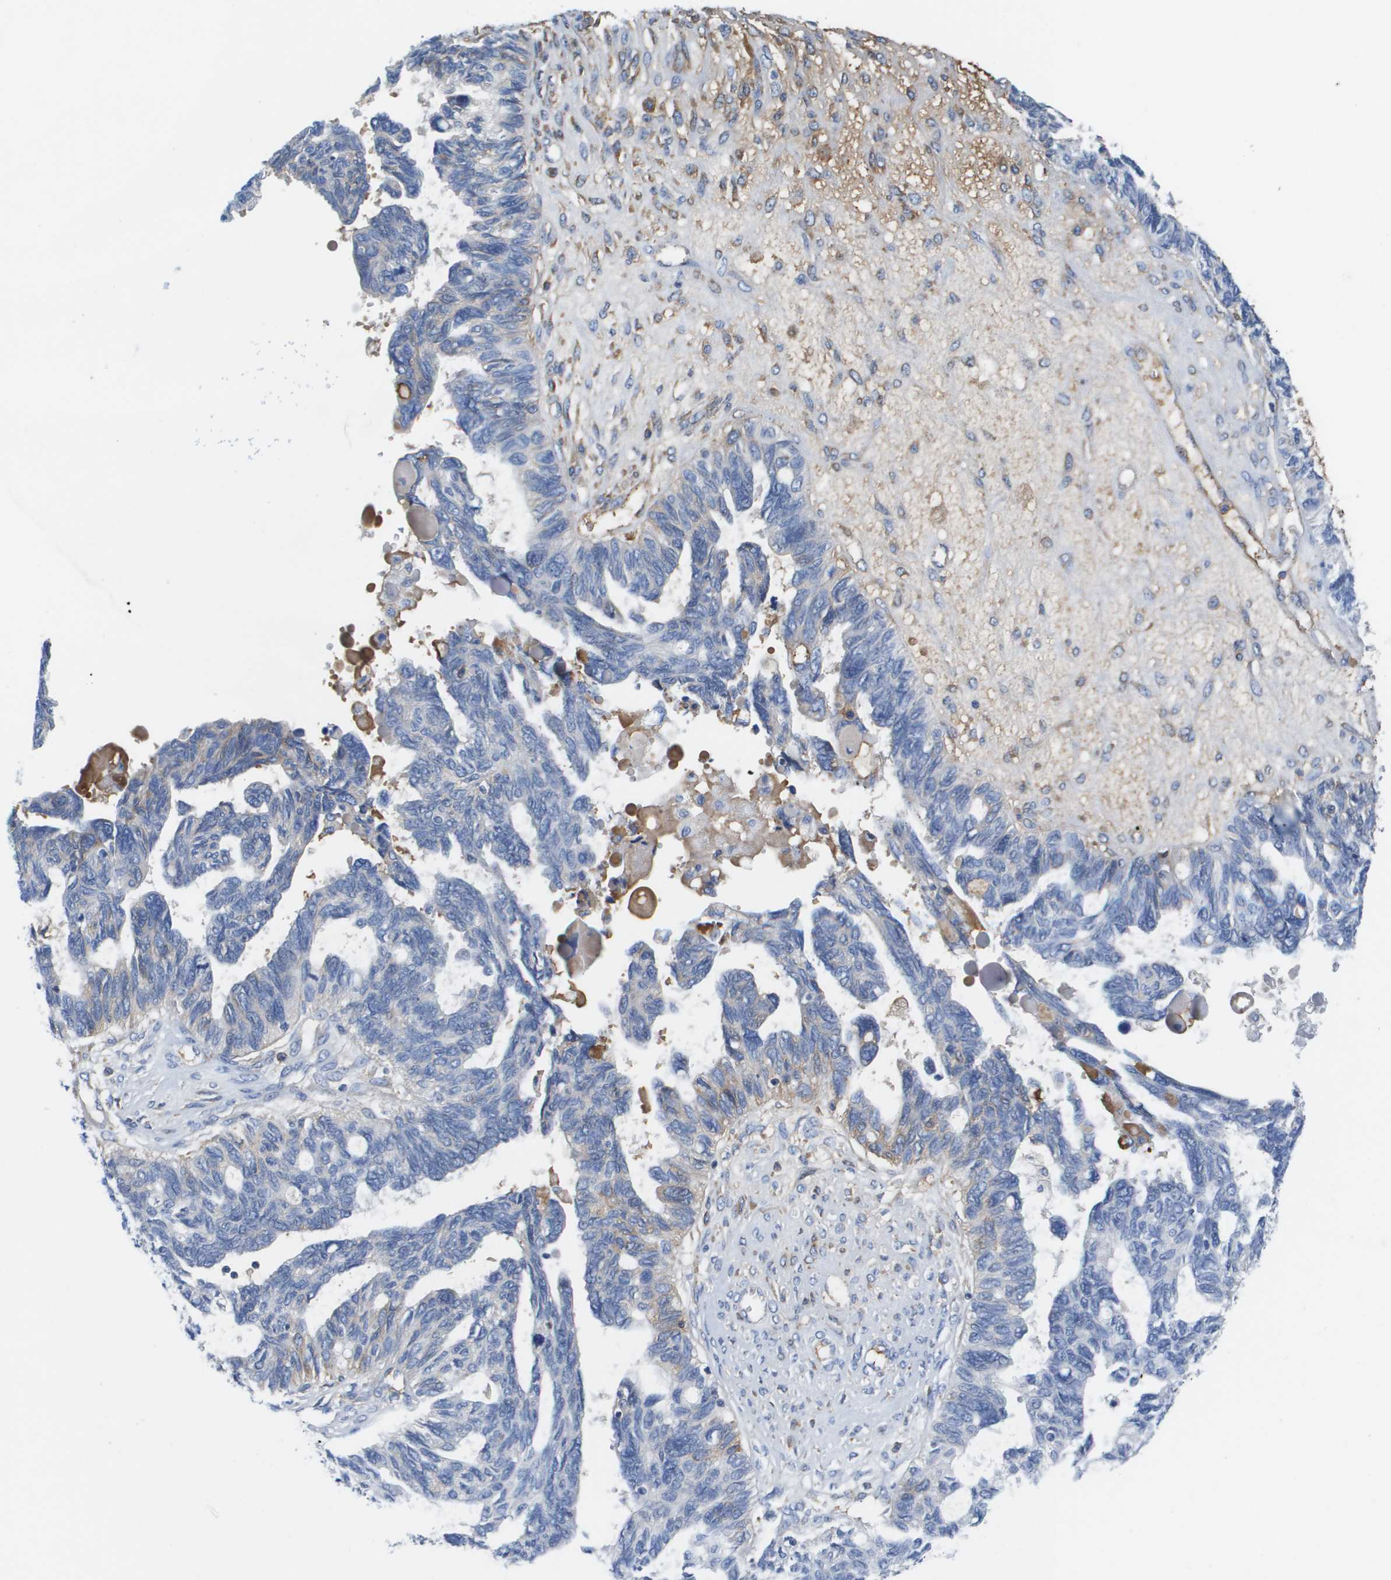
{"staining": {"intensity": "negative", "quantity": "none", "location": "none"}, "tissue": "ovarian cancer", "cell_type": "Tumor cells", "image_type": "cancer", "snomed": [{"axis": "morphology", "description": "Cystadenocarcinoma, serous, NOS"}, {"axis": "topography", "description": "Ovary"}], "caption": "Tumor cells show no significant protein staining in ovarian cancer (serous cystadenocarcinoma).", "gene": "APOA1", "patient": {"sex": "female", "age": 79}}